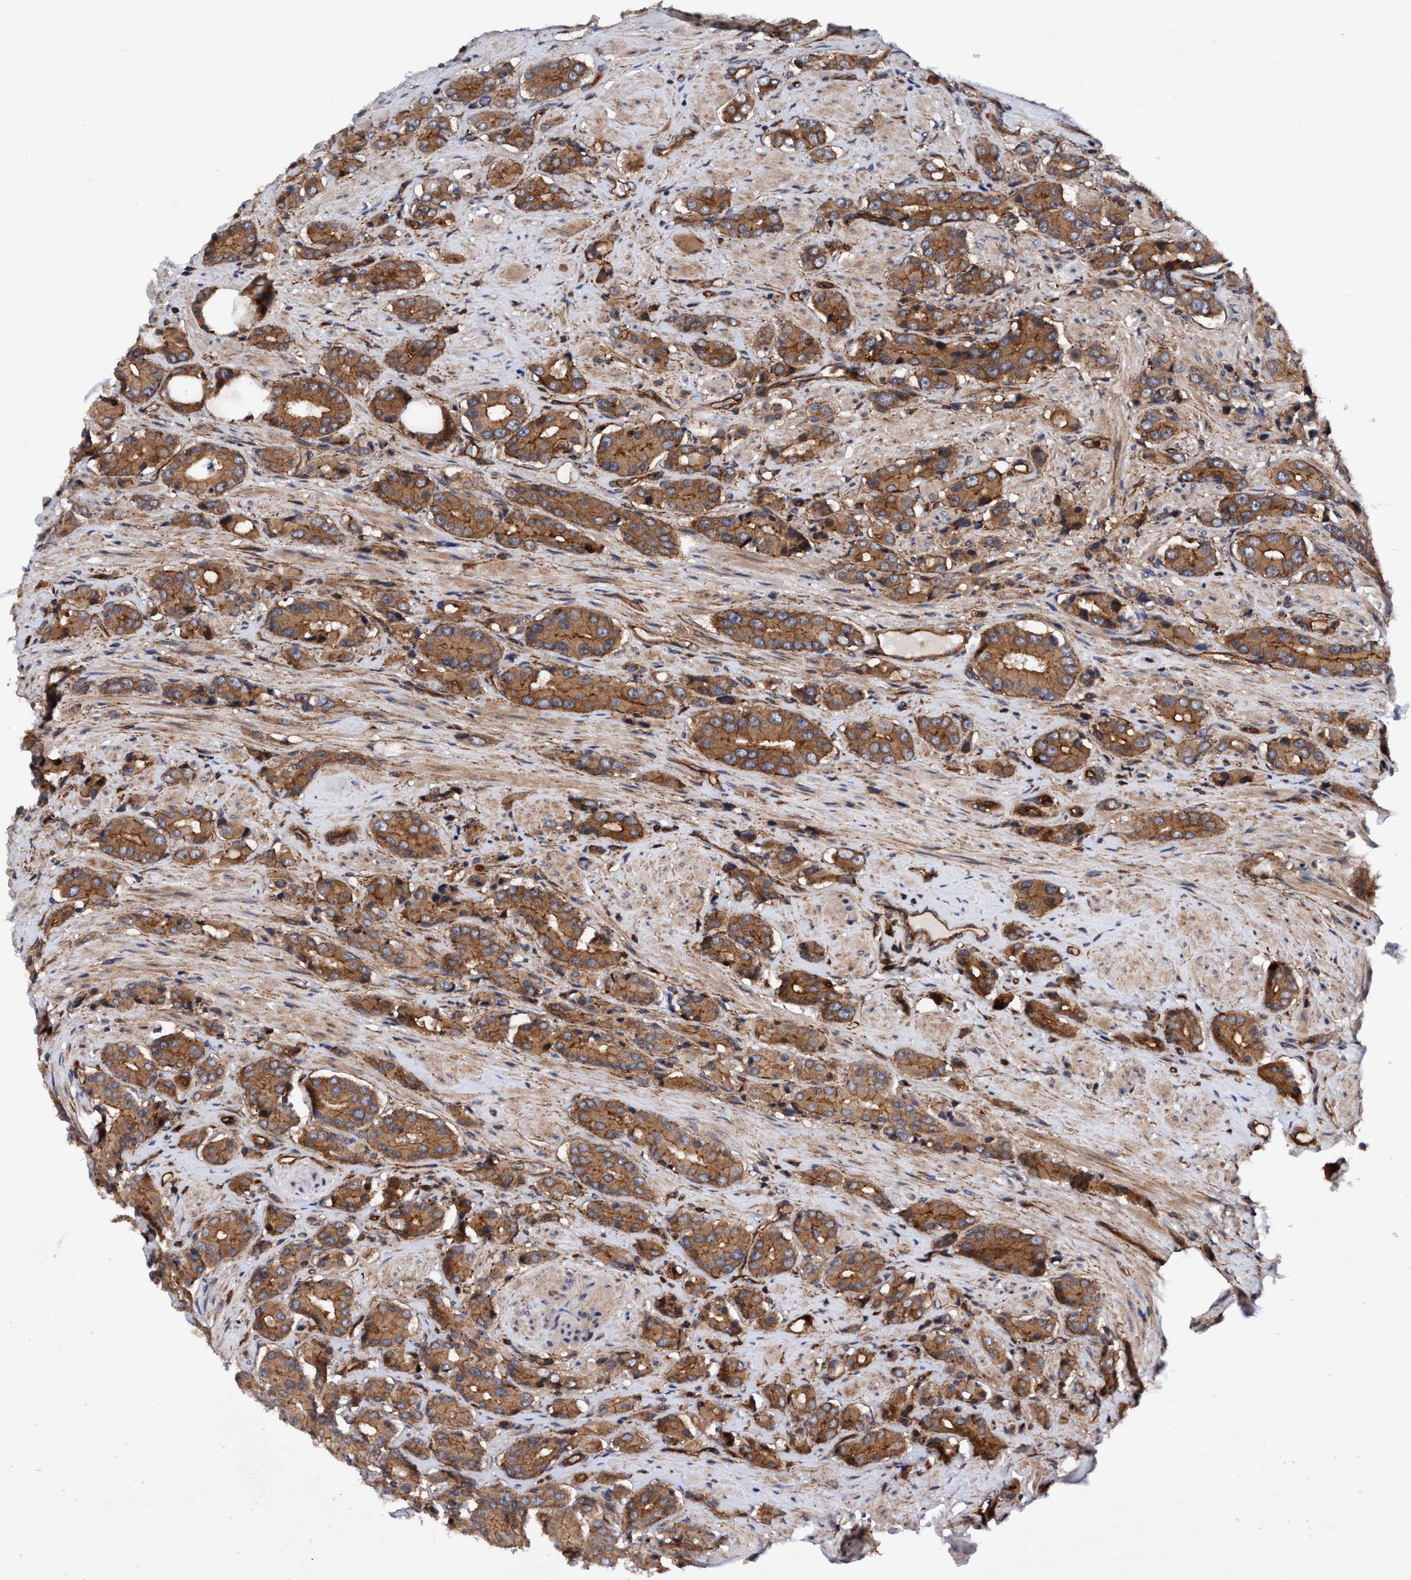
{"staining": {"intensity": "strong", "quantity": ">75%", "location": "cytoplasmic/membranous"}, "tissue": "prostate cancer", "cell_type": "Tumor cells", "image_type": "cancer", "snomed": [{"axis": "morphology", "description": "Adenocarcinoma, High grade"}, {"axis": "topography", "description": "Prostate"}], "caption": "The immunohistochemical stain labels strong cytoplasmic/membranous staining in tumor cells of prostate cancer tissue.", "gene": "MCM3AP", "patient": {"sex": "male", "age": 71}}